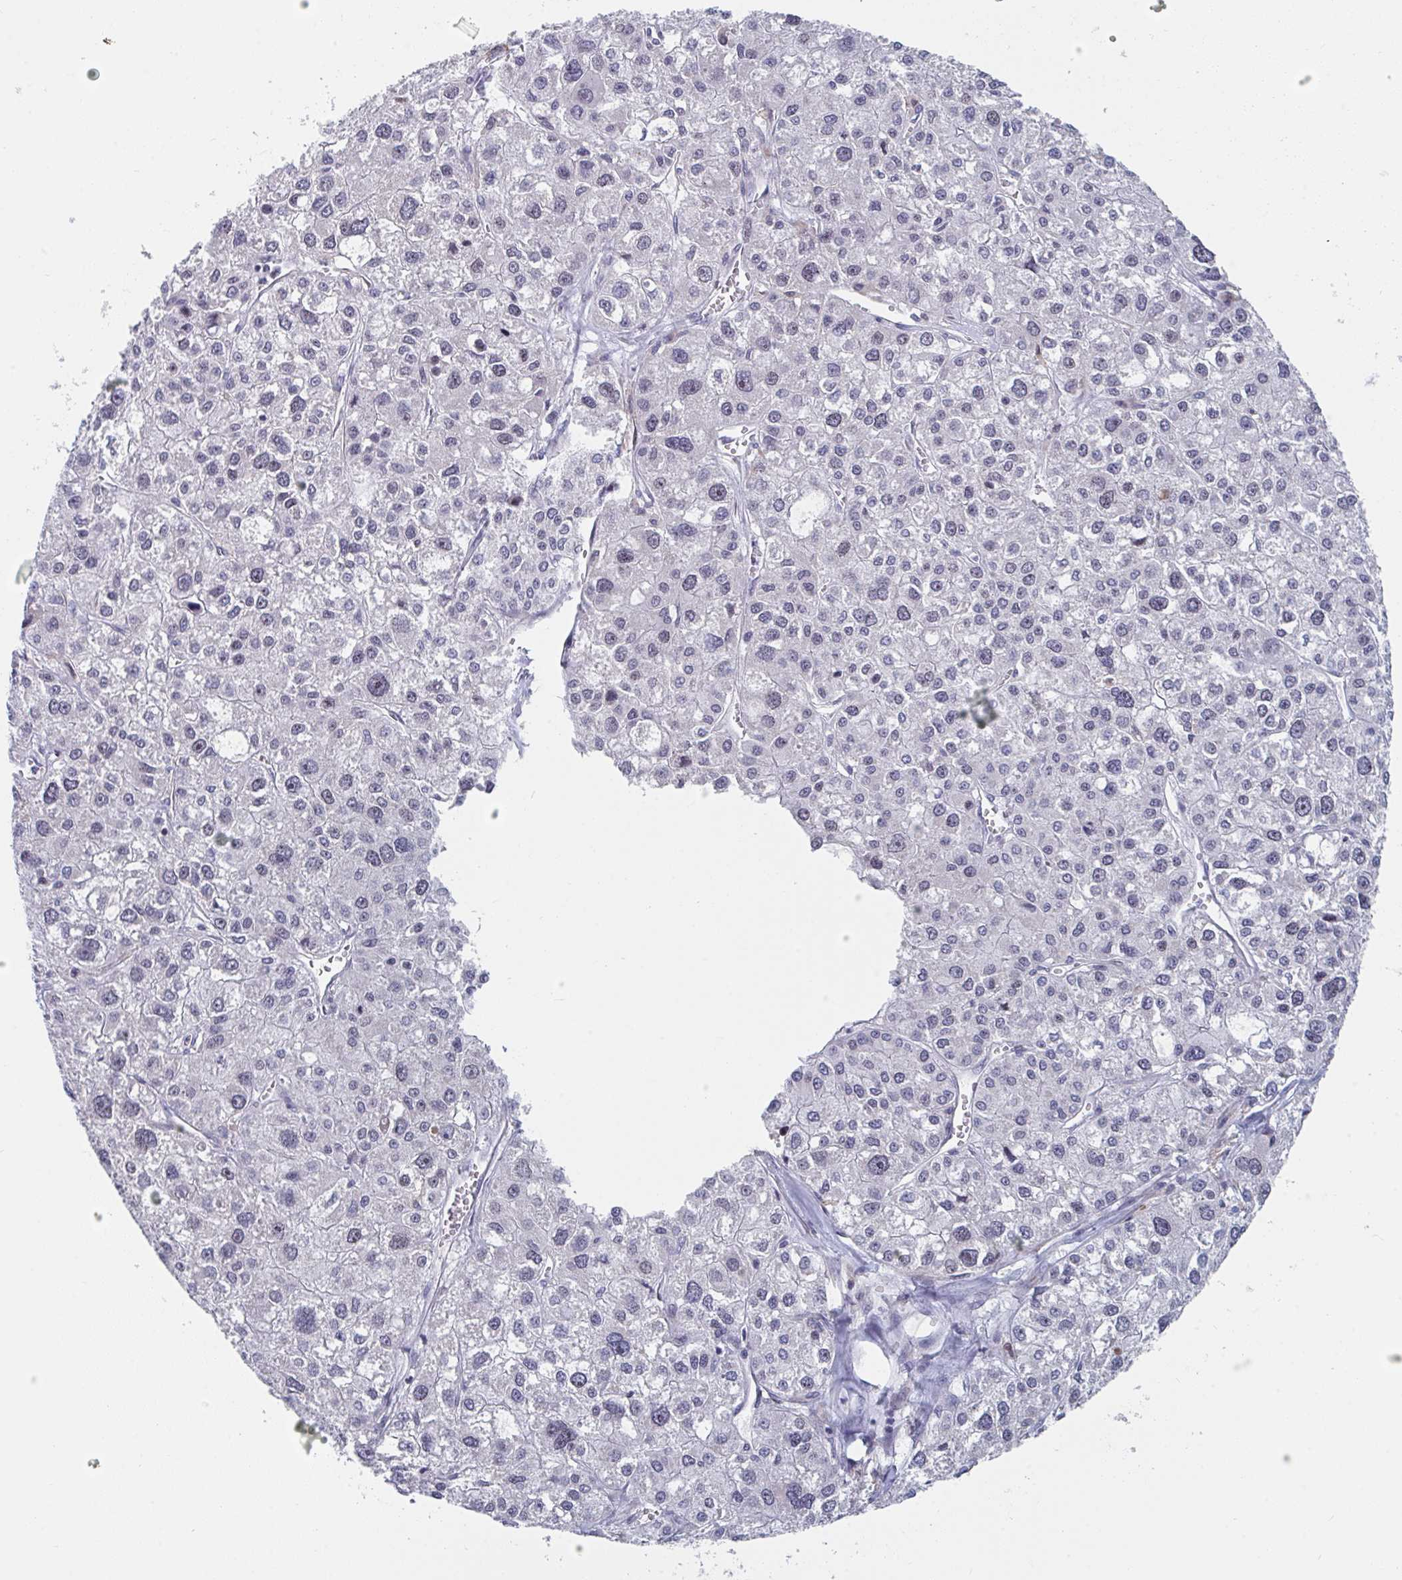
{"staining": {"intensity": "negative", "quantity": "none", "location": "none"}, "tissue": "liver cancer", "cell_type": "Tumor cells", "image_type": "cancer", "snomed": [{"axis": "morphology", "description": "Carcinoma, Hepatocellular, NOS"}, {"axis": "topography", "description": "Liver"}], "caption": "High magnification brightfield microscopy of liver cancer stained with DAB (brown) and counterstained with hematoxylin (blue): tumor cells show no significant positivity.", "gene": "CENPT", "patient": {"sex": "male", "age": 73}}